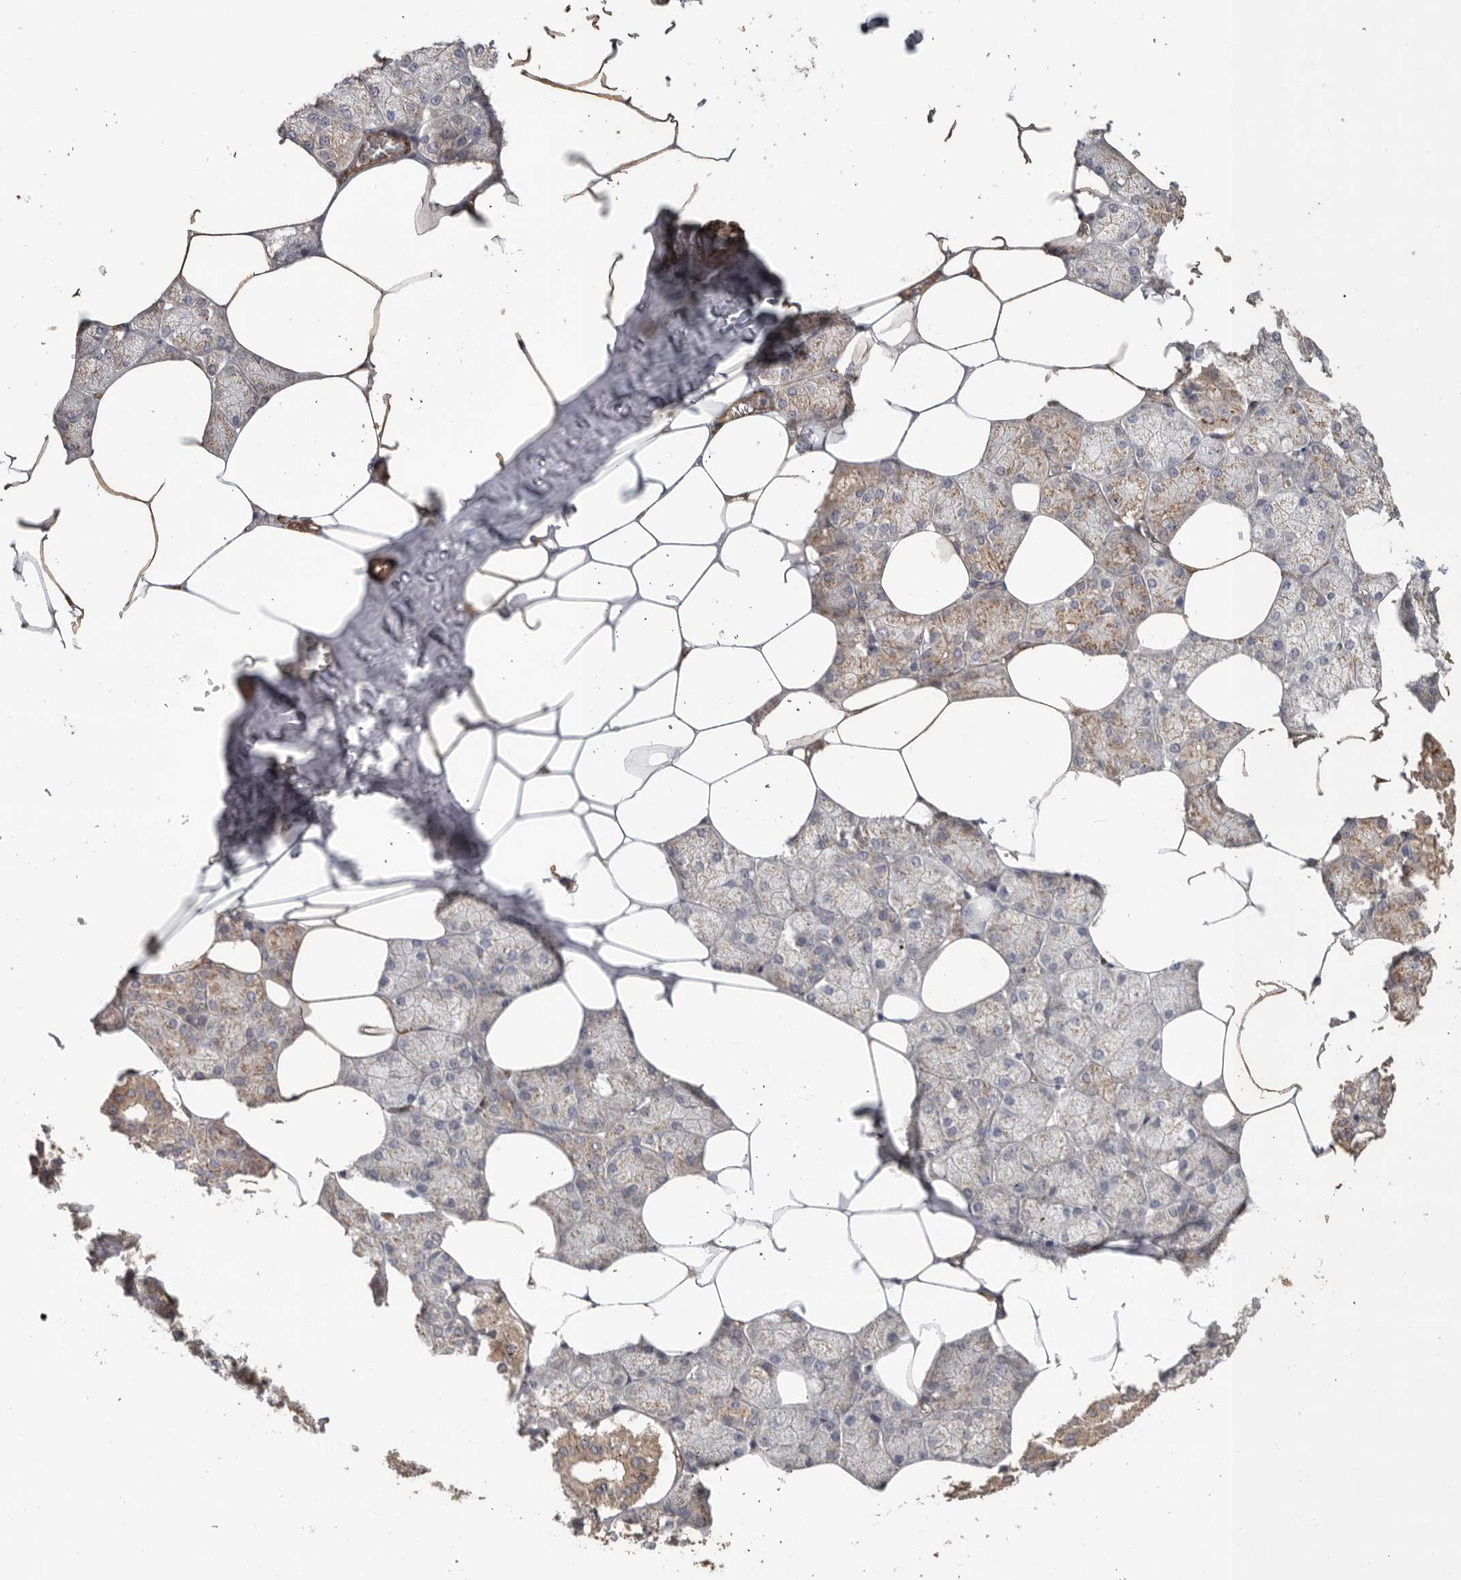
{"staining": {"intensity": "moderate", "quantity": "25%-75%", "location": "cytoplasmic/membranous"}, "tissue": "salivary gland", "cell_type": "Glandular cells", "image_type": "normal", "snomed": [{"axis": "morphology", "description": "Normal tissue, NOS"}, {"axis": "topography", "description": "Salivary gland"}], "caption": "Brown immunohistochemical staining in benign salivary gland exhibits moderate cytoplasmic/membranous positivity in about 25%-75% of glandular cells.", "gene": "PODXL2", "patient": {"sex": "male", "age": 62}}